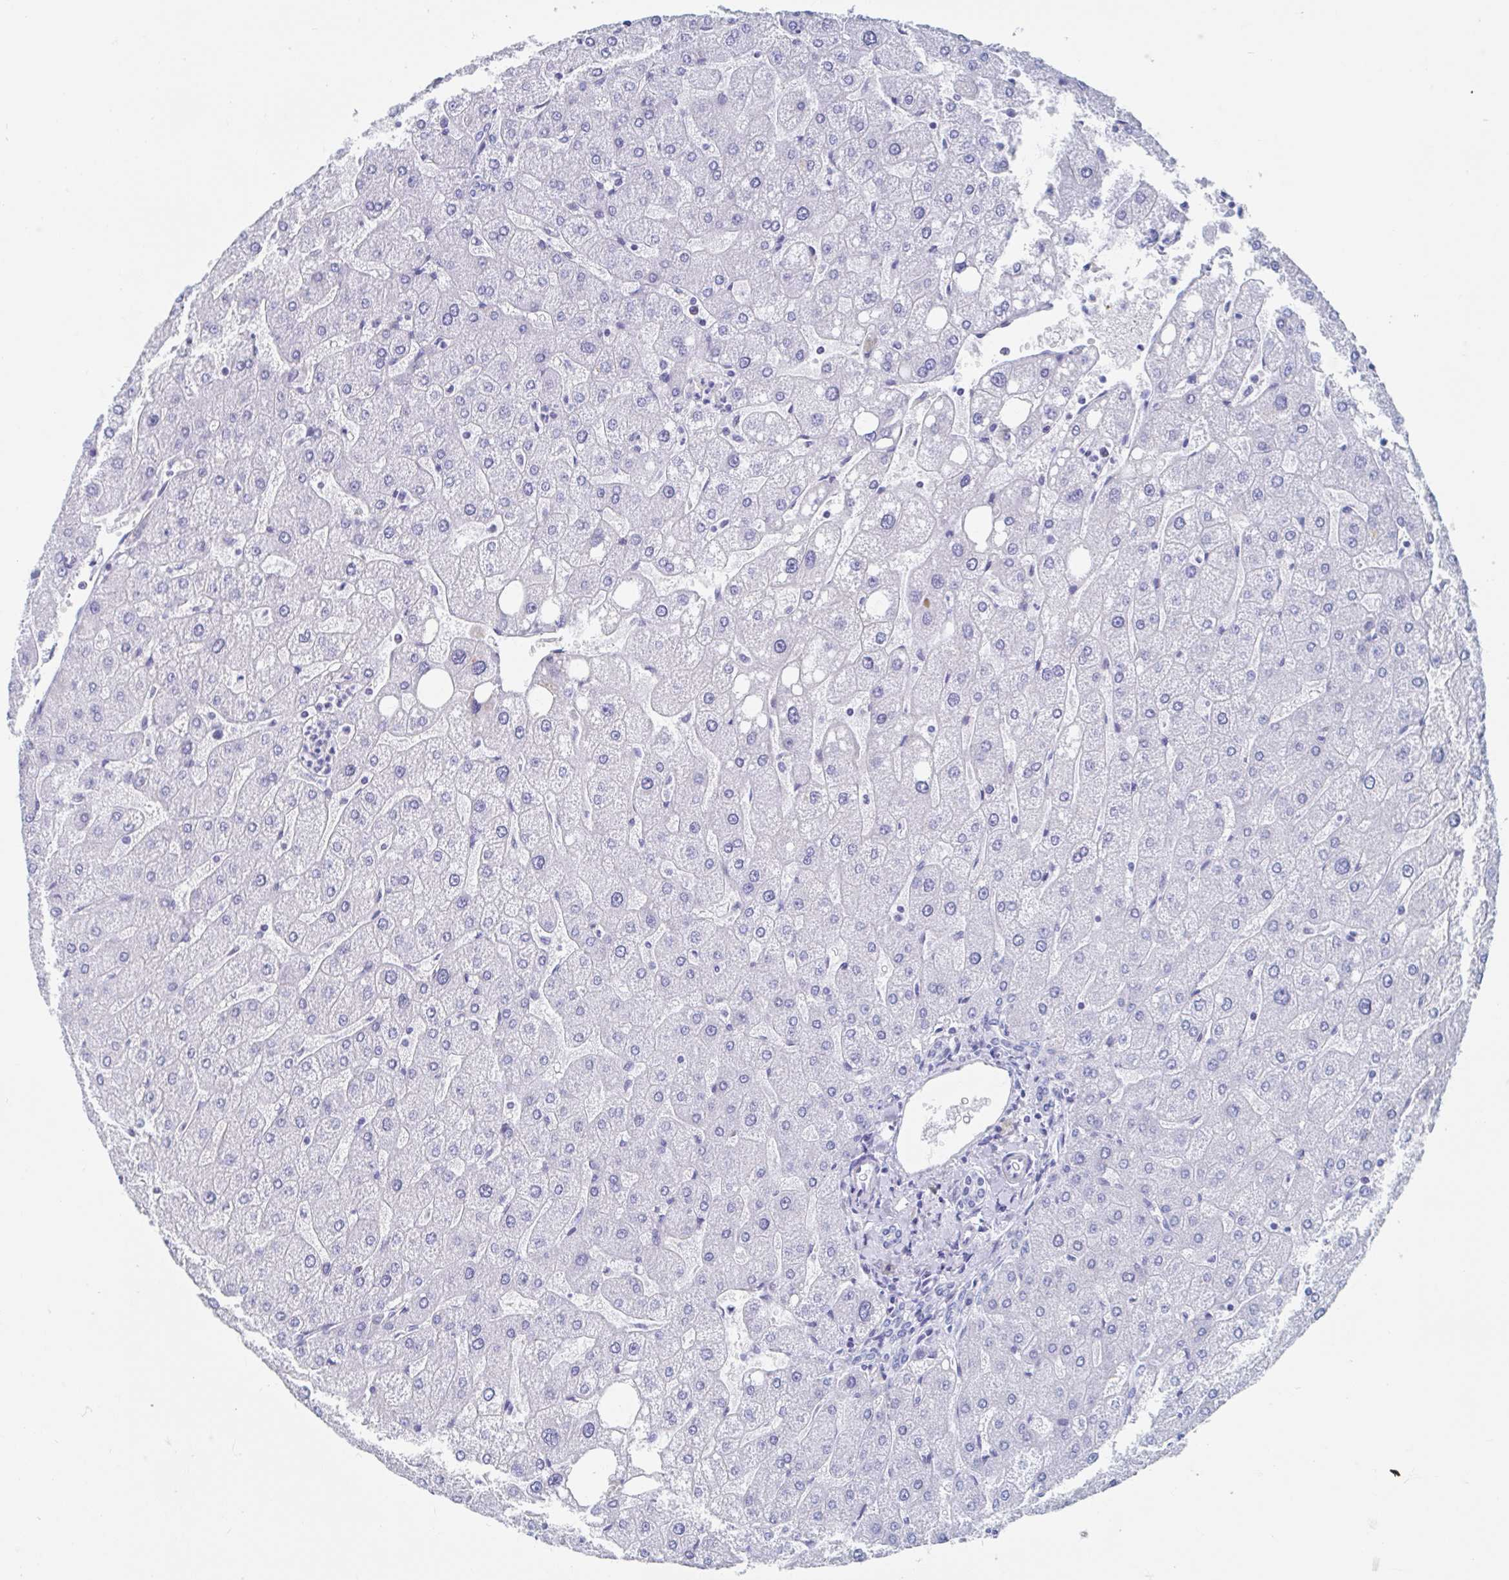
{"staining": {"intensity": "negative", "quantity": "none", "location": "none"}, "tissue": "liver", "cell_type": "Cholangiocytes", "image_type": "normal", "snomed": [{"axis": "morphology", "description": "Normal tissue, NOS"}, {"axis": "topography", "description": "Liver"}], "caption": "Immunohistochemical staining of unremarkable human liver exhibits no significant positivity in cholangiocytes. (DAB (3,3'-diaminobenzidine) IHC, high magnification).", "gene": "HDGFL1", "patient": {"sex": "male", "age": 67}}